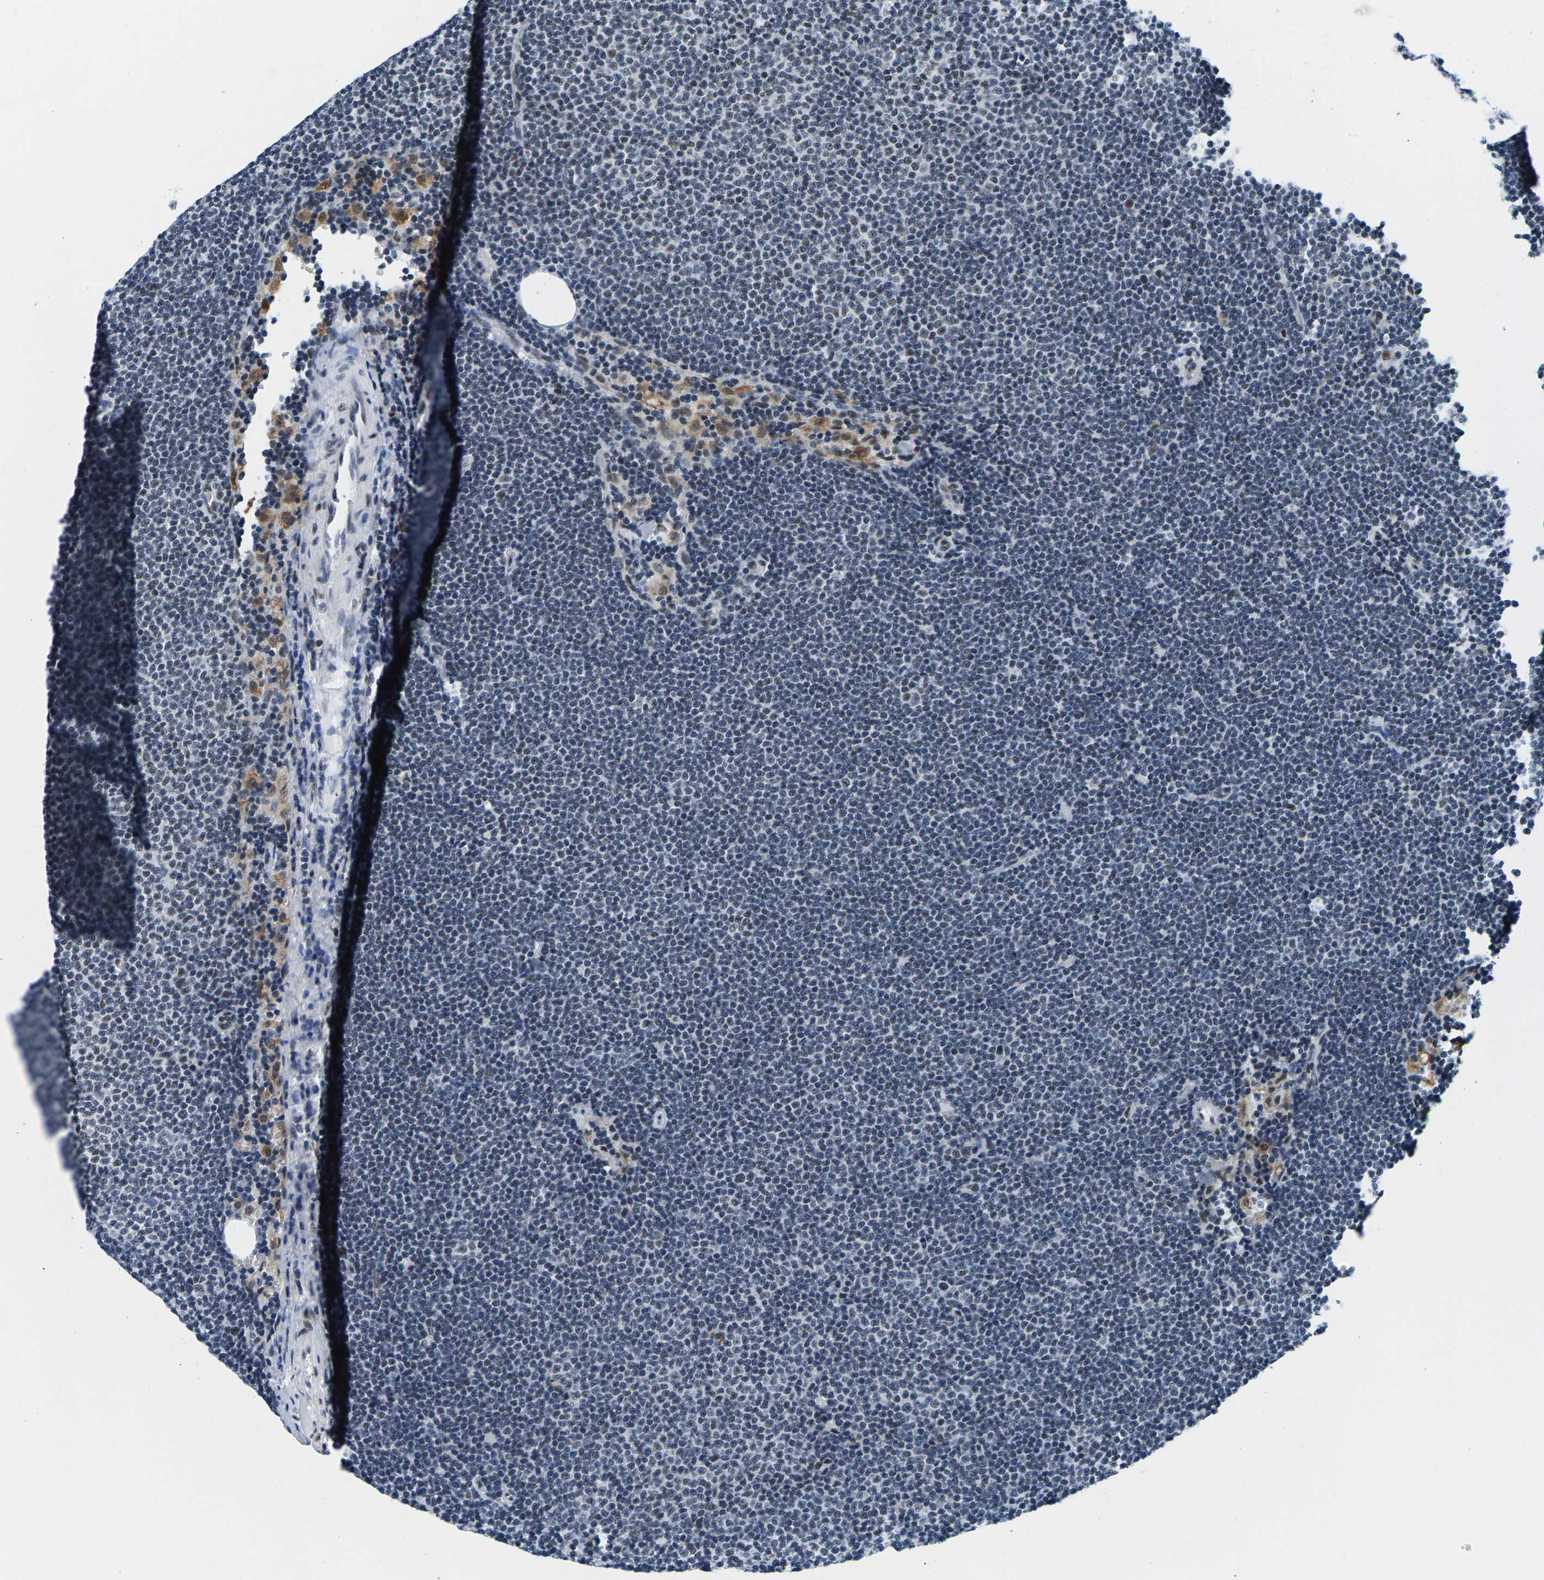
{"staining": {"intensity": "weak", "quantity": "<25%", "location": "nuclear"}, "tissue": "lymphoma", "cell_type": "Tumor cells", "image_type": "cancer", "snomed": [{"axis": "morphology", "description": "Malignant lymphoma, non-Hodgkin's type, Low grade"}, {"axis": "topography", "description": "Lymph node"}], "caption": "Tumor cells show no significant protein positivity in malignant lymphoma, non-Hodgkin's type (low-grade).", "gene": "ATF2", "patient": {"sex": "female", "age": 53}}